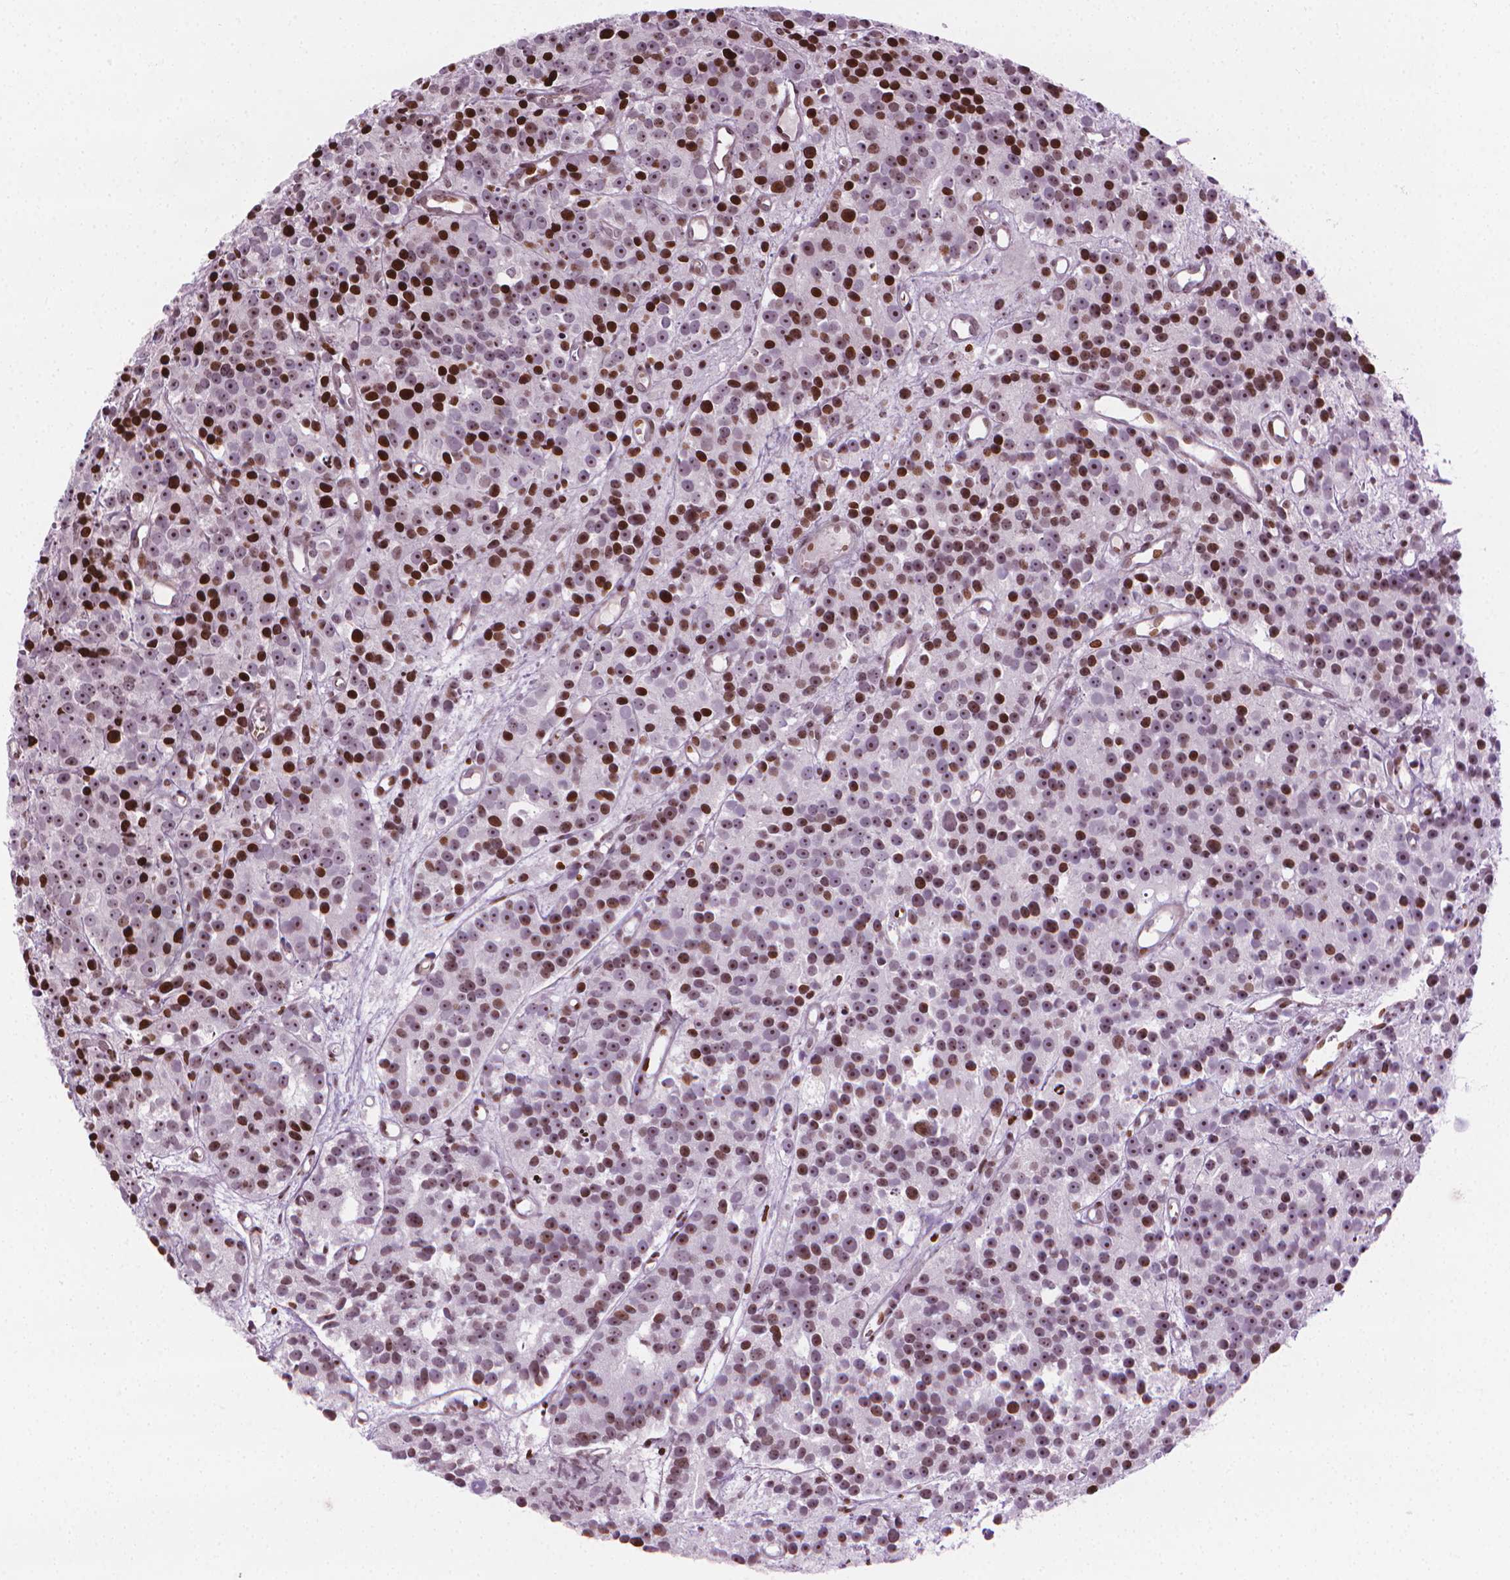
{"staining": {"intensity": "strong", "quantity": "25%-75%", "location": "nuclear"}, "tissue": "prostate cancer", "cell_type": "Tumor cells", "image_type": "cancer", "snomed": [{"axis": "morphology", "description": "Adenocarcinoma, High grade"}, {"axis": "topography", "description": "Prostate"}], "caption": "High-power microscopy captured an immunohistochemistry histopathology image of high-grade adenocarcinoma (prostate), revealing strong nuclear expression in about 25%-75% of tumor cells.", "gene": "PIP4K2A", "patient": {"sex": "male", "age": 77}}